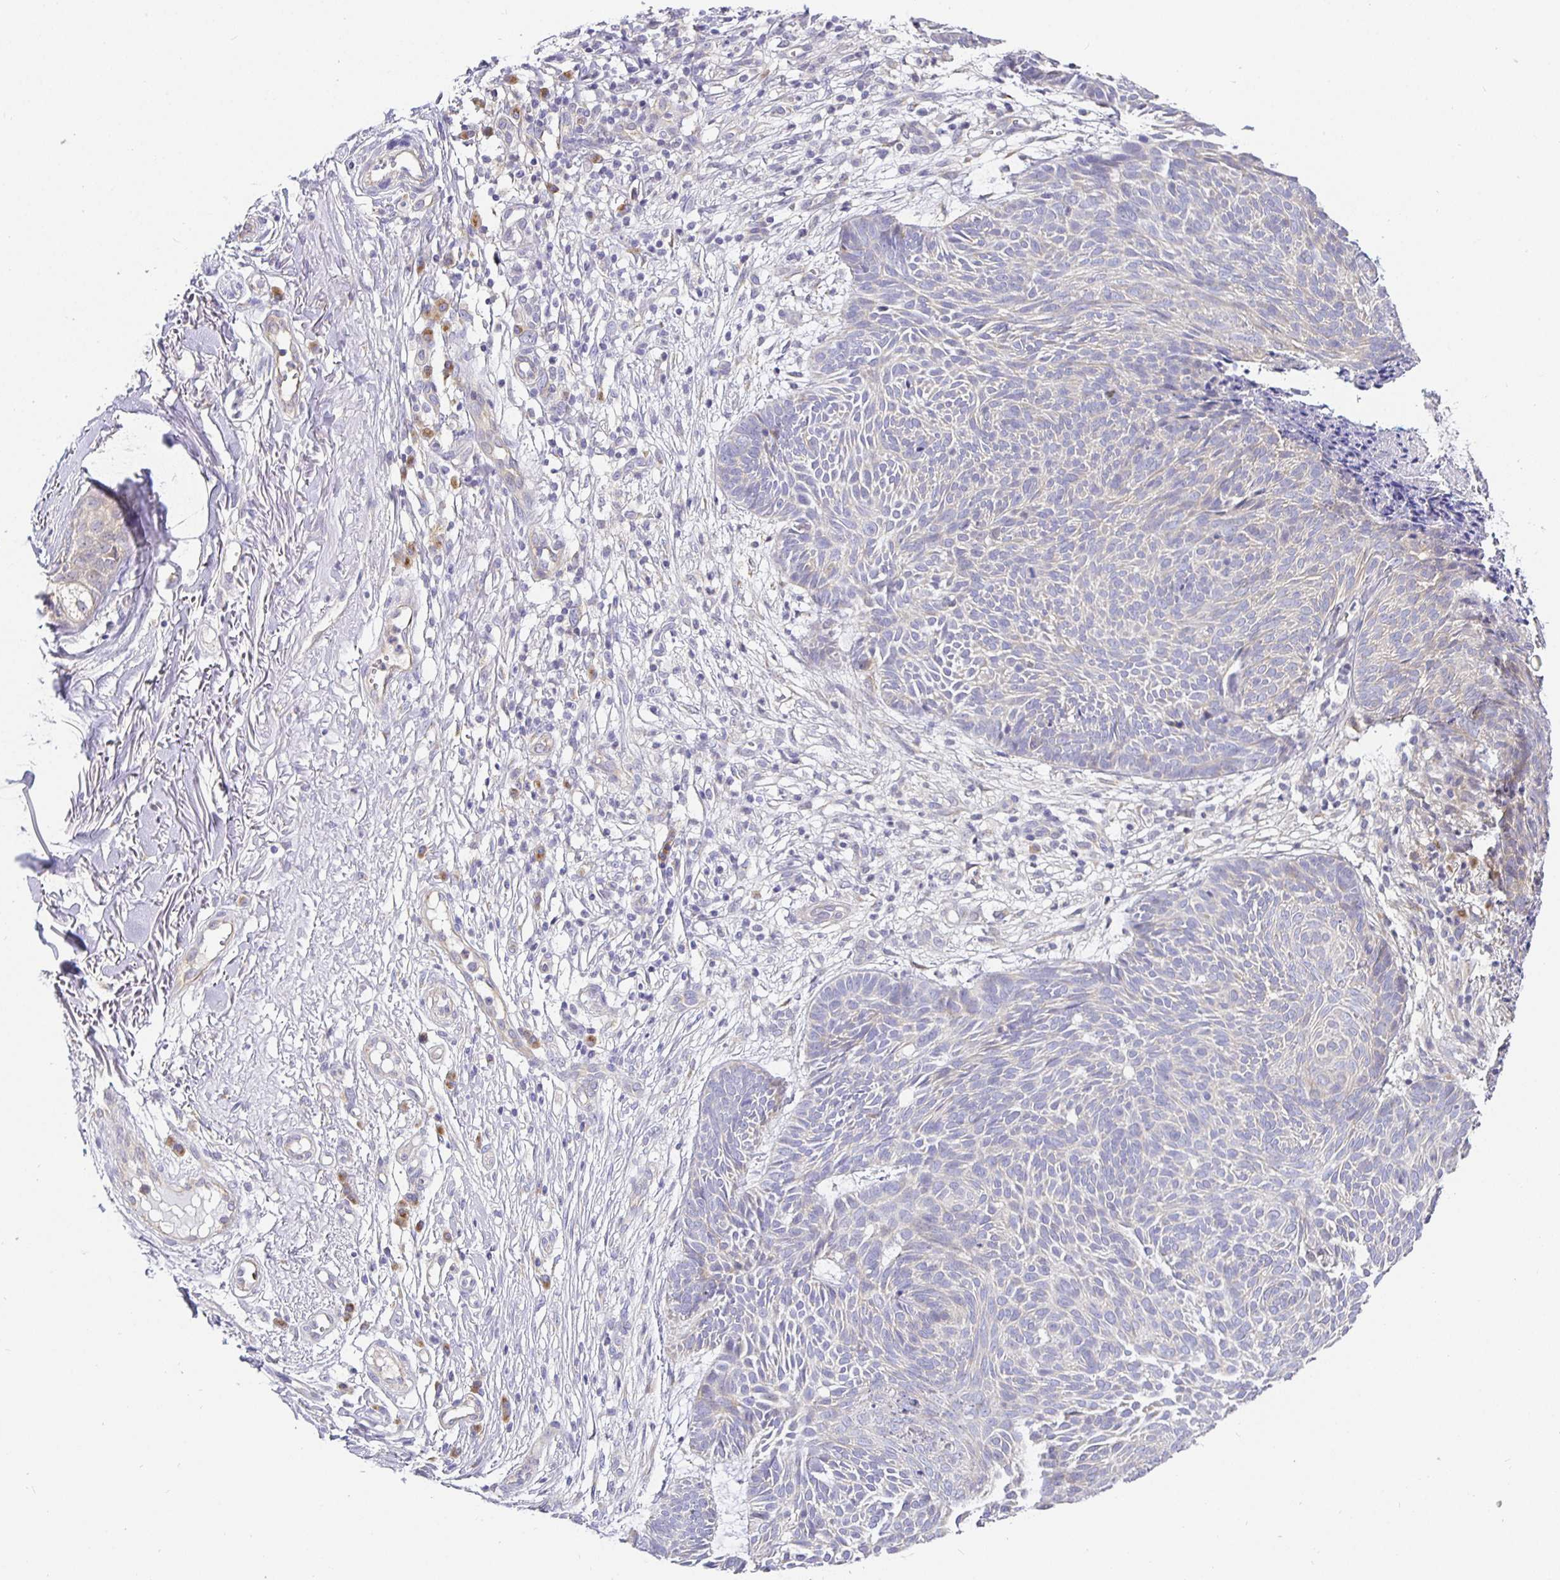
{"staining": {"intensity": "negative", "quantity": "none", "location": "none"}, "tissue": "skin cancer", "cell_type": "Tumor cells", "image_type": "cancer", "snomed": [{"axis": "morphology", "description": "Basal cell carcinoma"}, {"axis": "topography", "description": "Skin"}, {"axis": "topography", "description": "Skin of trunk"}], "caption": "Immunohistochemistry (IHC) of skin basal cell carcinoma demonstrates no positivity in tumor cells.", "gene": "OPALIN", "patient": {"sex": "male", "age": 74}}